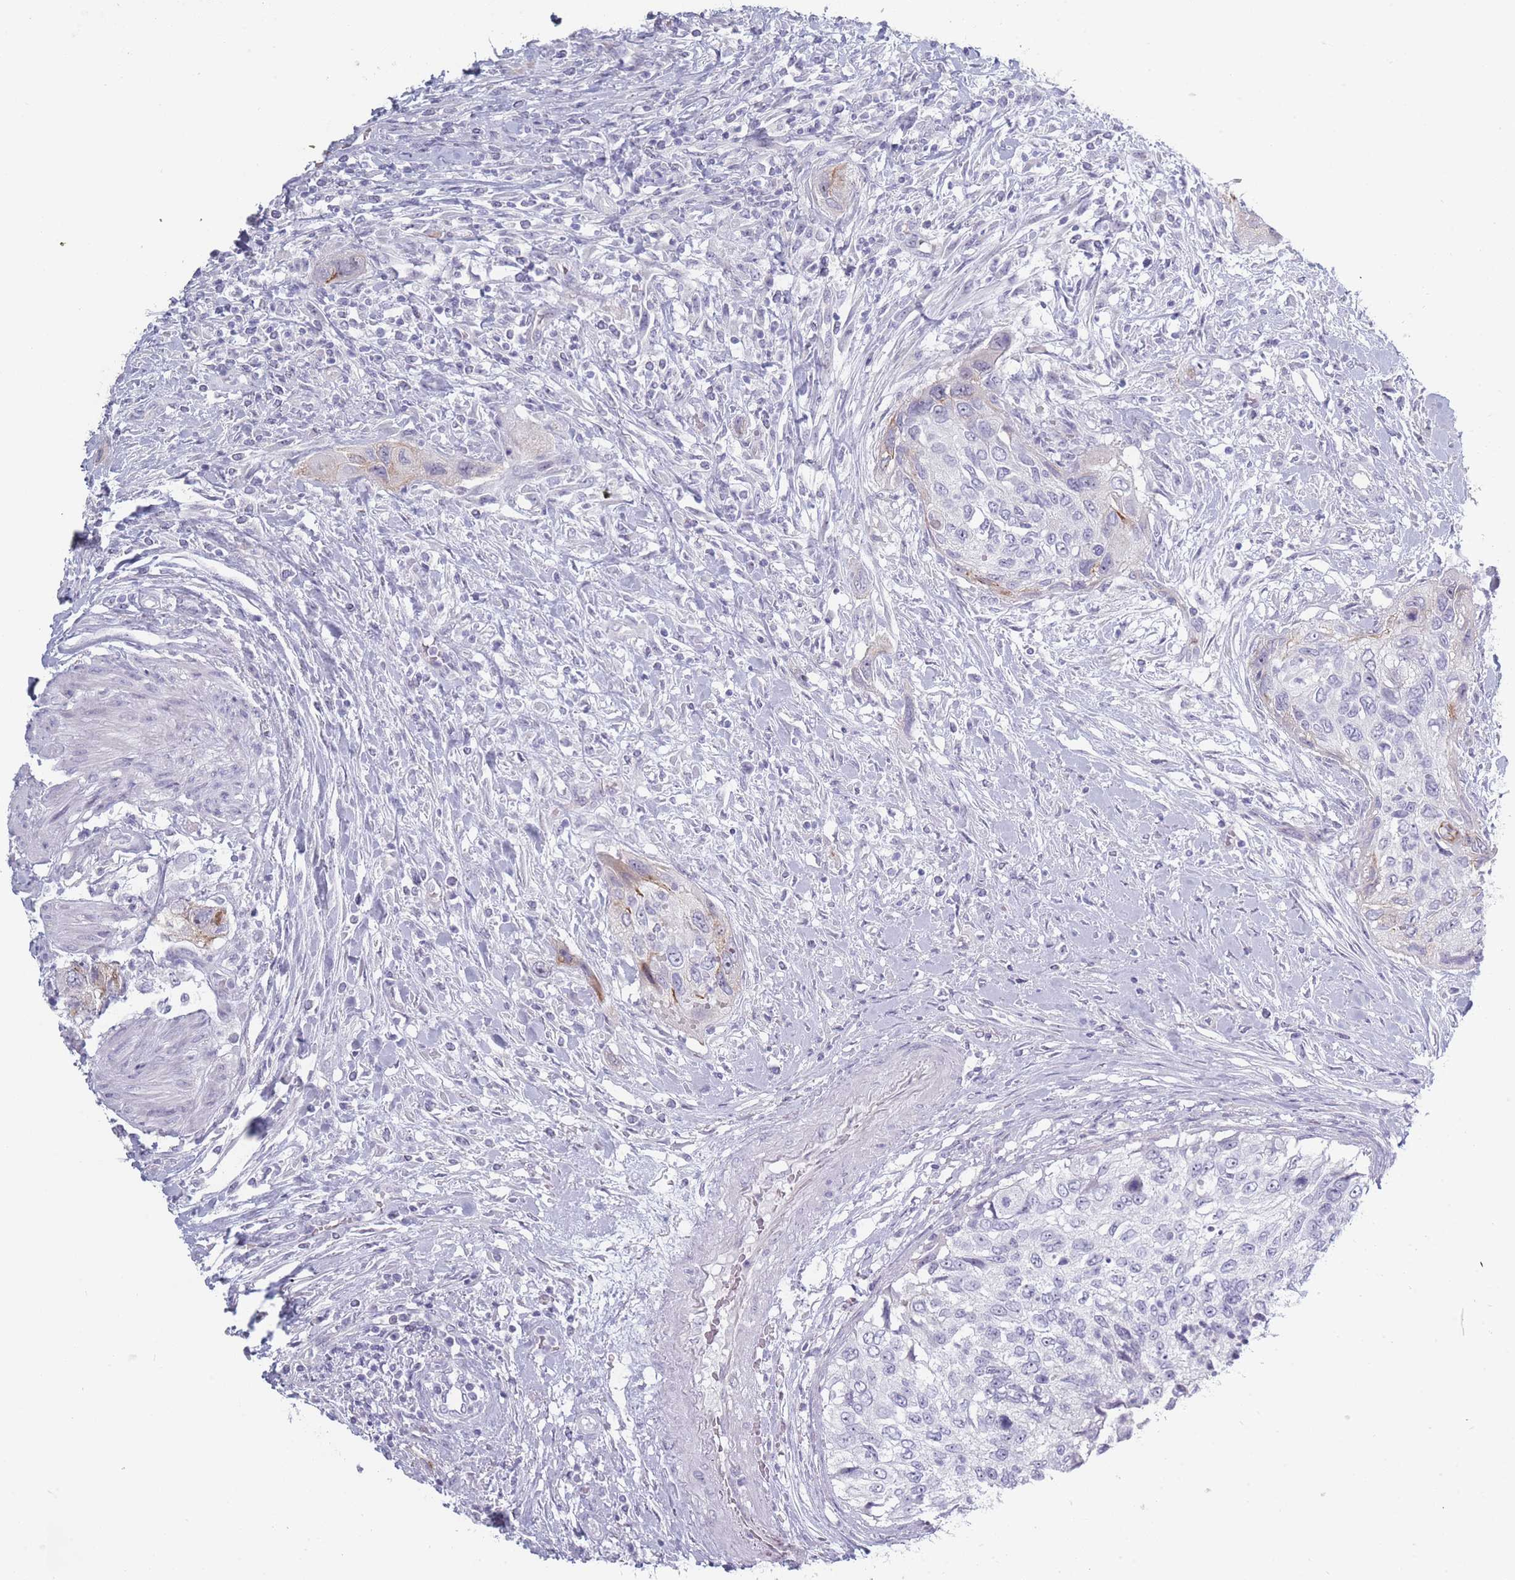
{"staining": {"intensity": "negative", "quantity": "none", "location": "none"}, "tissue": "urothelial cancer", "cell_type": "Tumor cells", "image_type": "cancer", "snomed": [{"axis": "morphology", "description": "Urothelial carcinoma, High grade"}, {"axis": "topography", "description": "Urinary bladder"}], "caption": "An immunohistochemistry image of urothelial cancer is shown. There is no staining in tumor cells of urothelial cancer.", "gene": "ROS1", "patient": {"sex": "female", "age": 60}}